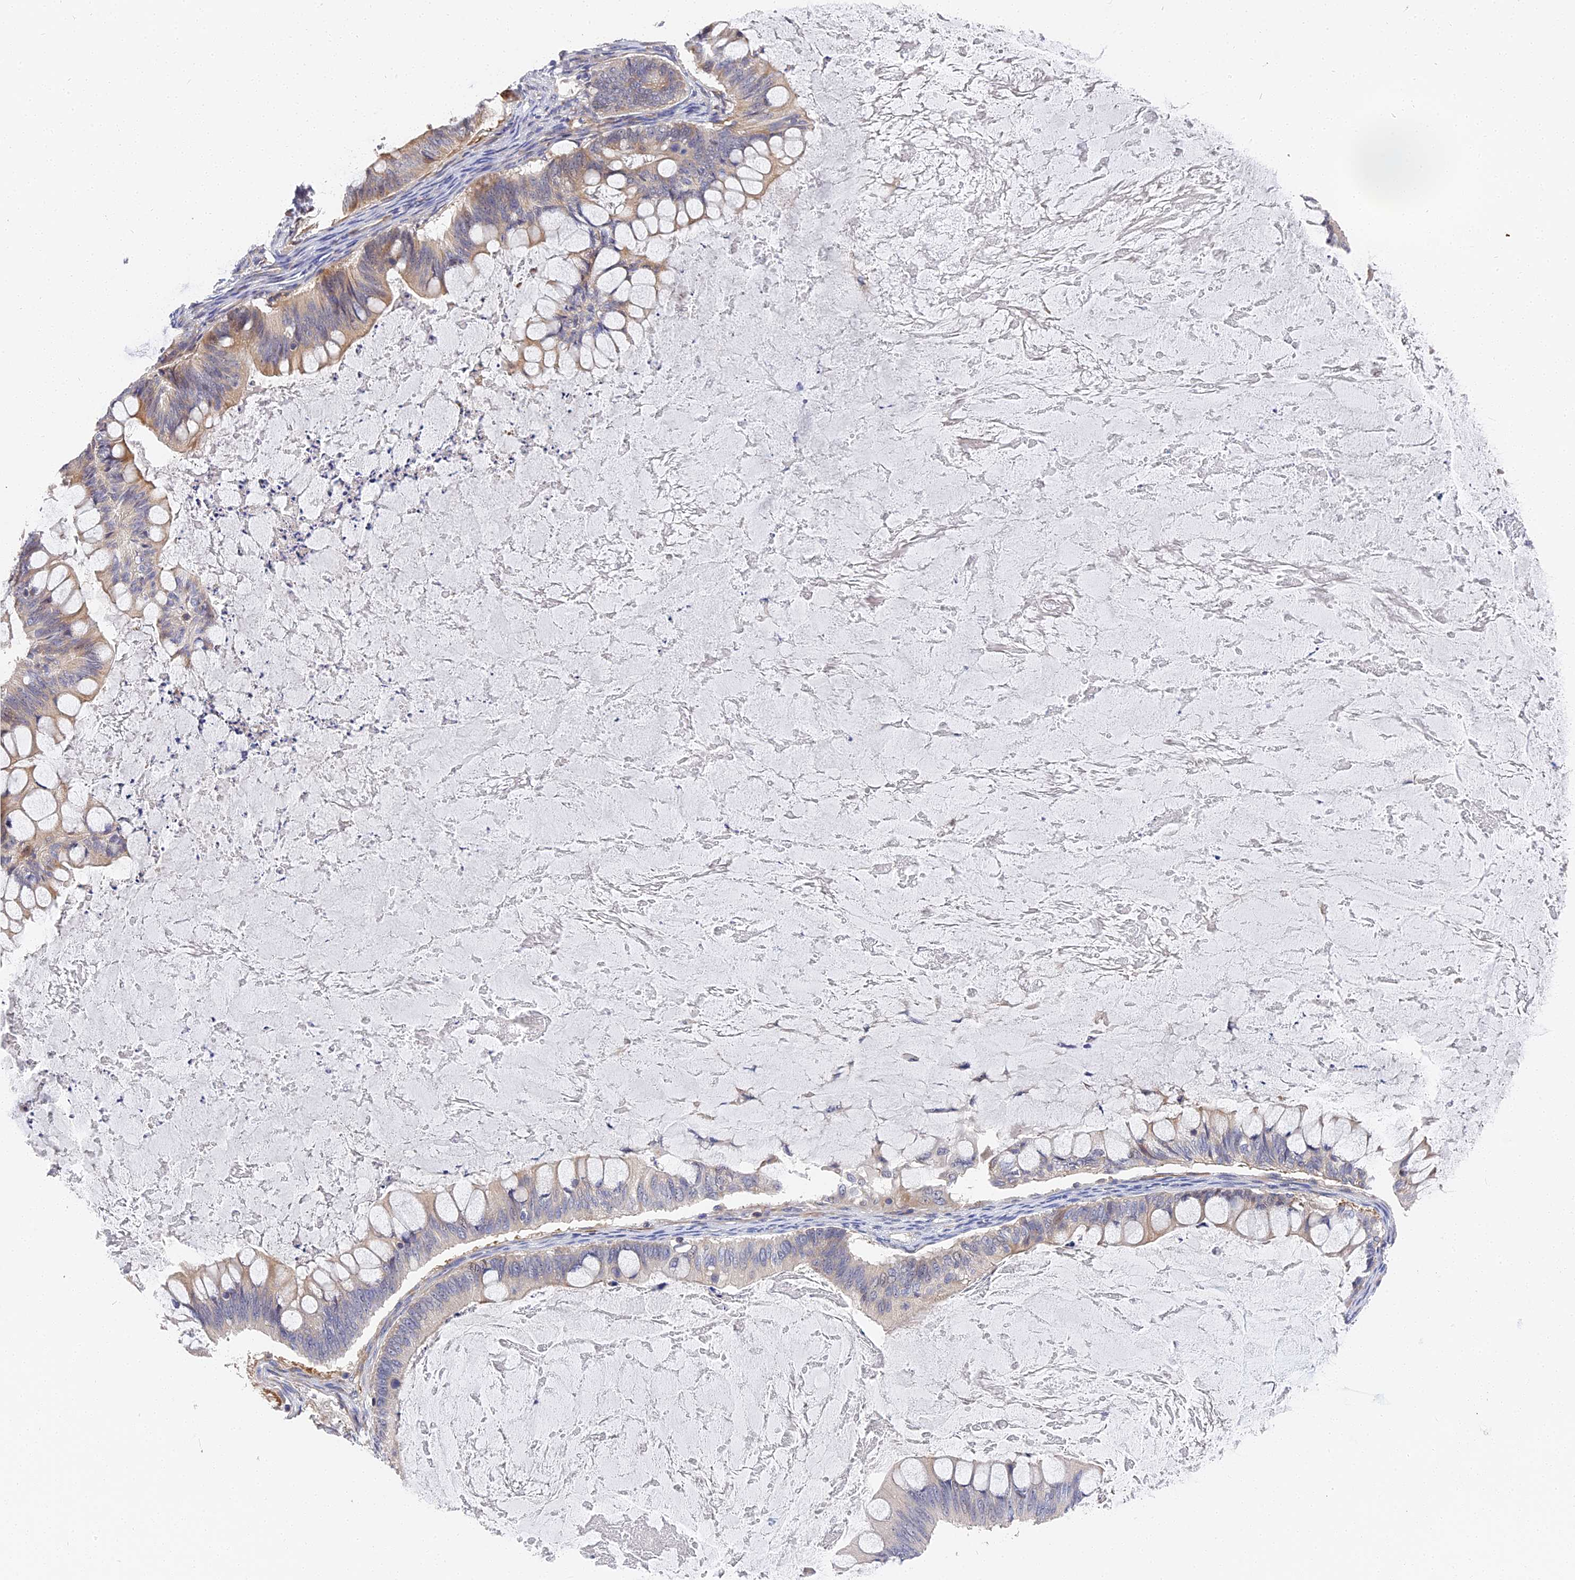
{"staining": {"intensity": "weak", "quantity": "<25%", "location": "cytoplasmic/membranous"}, "tissue": "ovarian cancer", "cell_type": "Tumor cells", "image_type": "cancer", "snomed": [{"axis": "morphology", "description": "Cystadenocarcinoma, mucinous, NOS"}, {"axis": "topography", "description": "Ovary"}], "caption": "Immunohistochemistry (IHC) micrograph of ovarian mucinous cystadenocarcinoma stained for a protein (brown), which reveals no expression in tumor cells.", "gene": "CCDC113", "patient": {"sex": "female", "age": 61}}